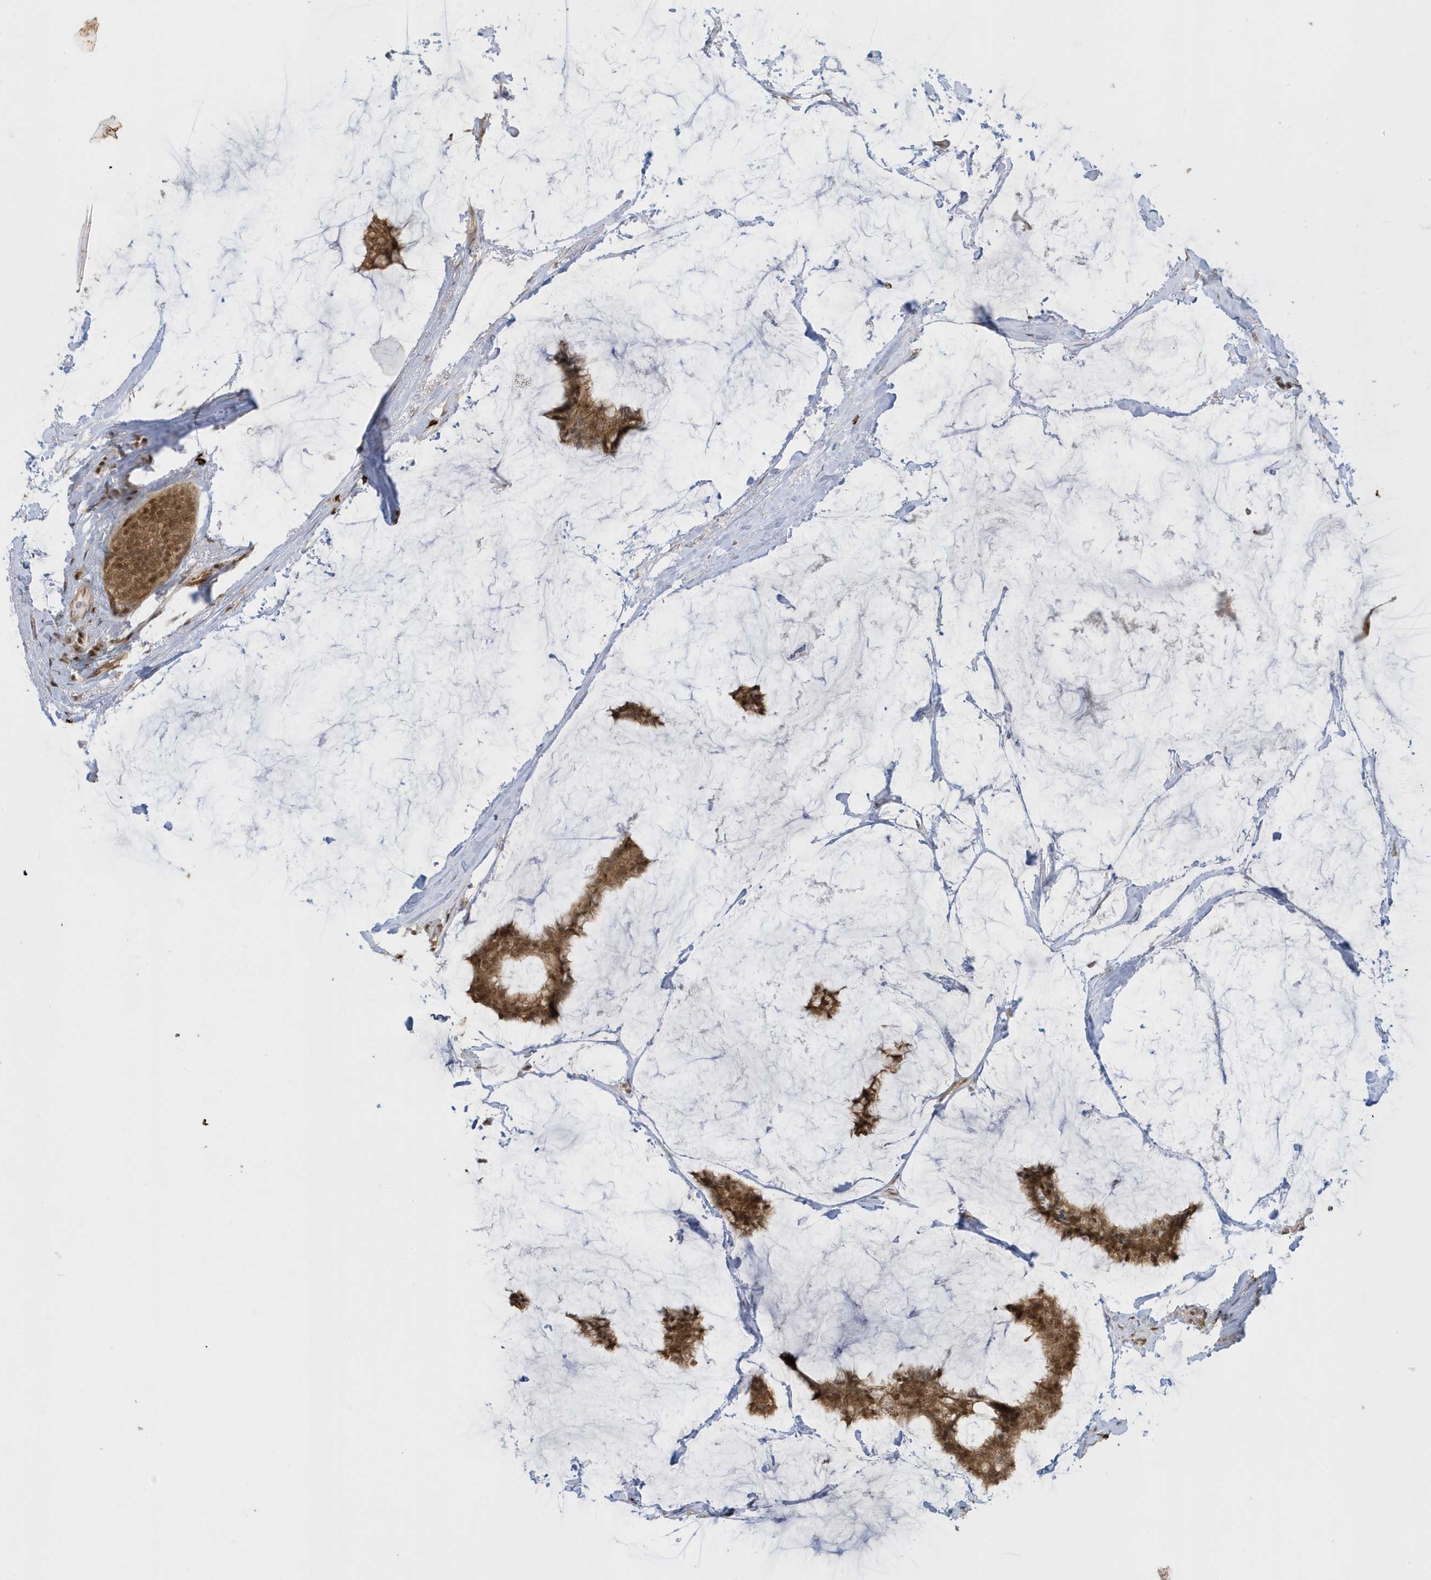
{"staining": {"intensity": "moderate", "quantity": ">75%", "location": "cytoplasmic/membranous,nuclear"}, "tissue": "breast cancer", "cell_type": "Tumor cells", "image_type": "cancer", "snomed": [{"axis": "morphology", "description": "Duct carcinoma"}, {"axis": "topography", "description": "Breast"}], "caption": "There is medium levels of moderate cytoplasmic/membranous and nuclear staining in tumor cells of breast cancer (invasive ductal carcinoma), as demonstrated by immunohistochemical staining (brown color).", "gene": "PPP1R7", "patient": {"sex": "female", "age": 93}}